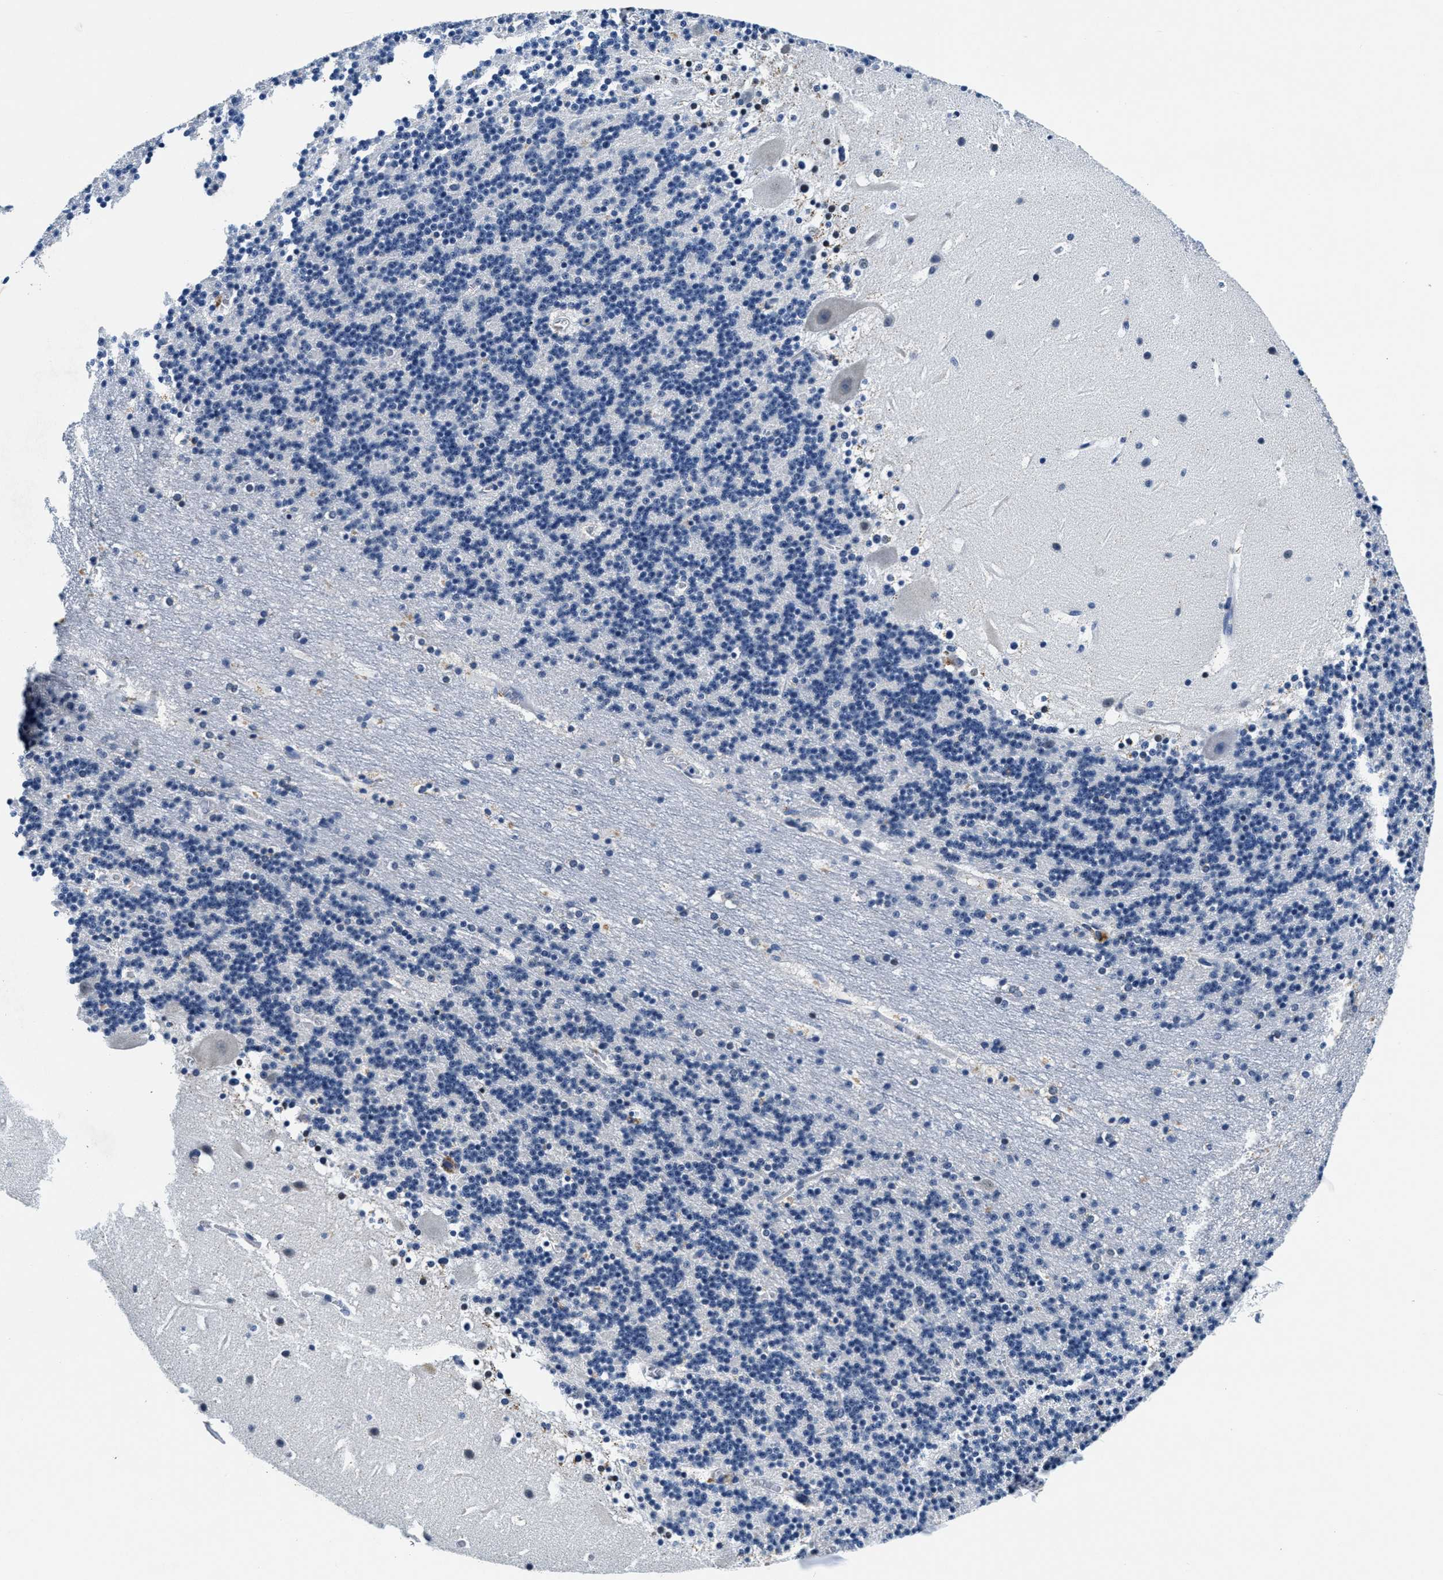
{"staining": {"intensity": "negative", "quantity": "none", "location": "none"}, "tissue": "cerebellum", "cell_type": "Cells in granular layer", "image_type": "normal", "snomed": [{"axis": "morphology", "description": "Normal tissue, NOS"}, {"axis": "topography", "description": "Cerebellum"}], "caption": "IHC photomicrograph of benign cerebellum: cerebellum stained with DAB displays no significant protein staining in cells in granular layer.", "gene": "HS3ST2", "patient": {"sex": "male", "age": 45}}